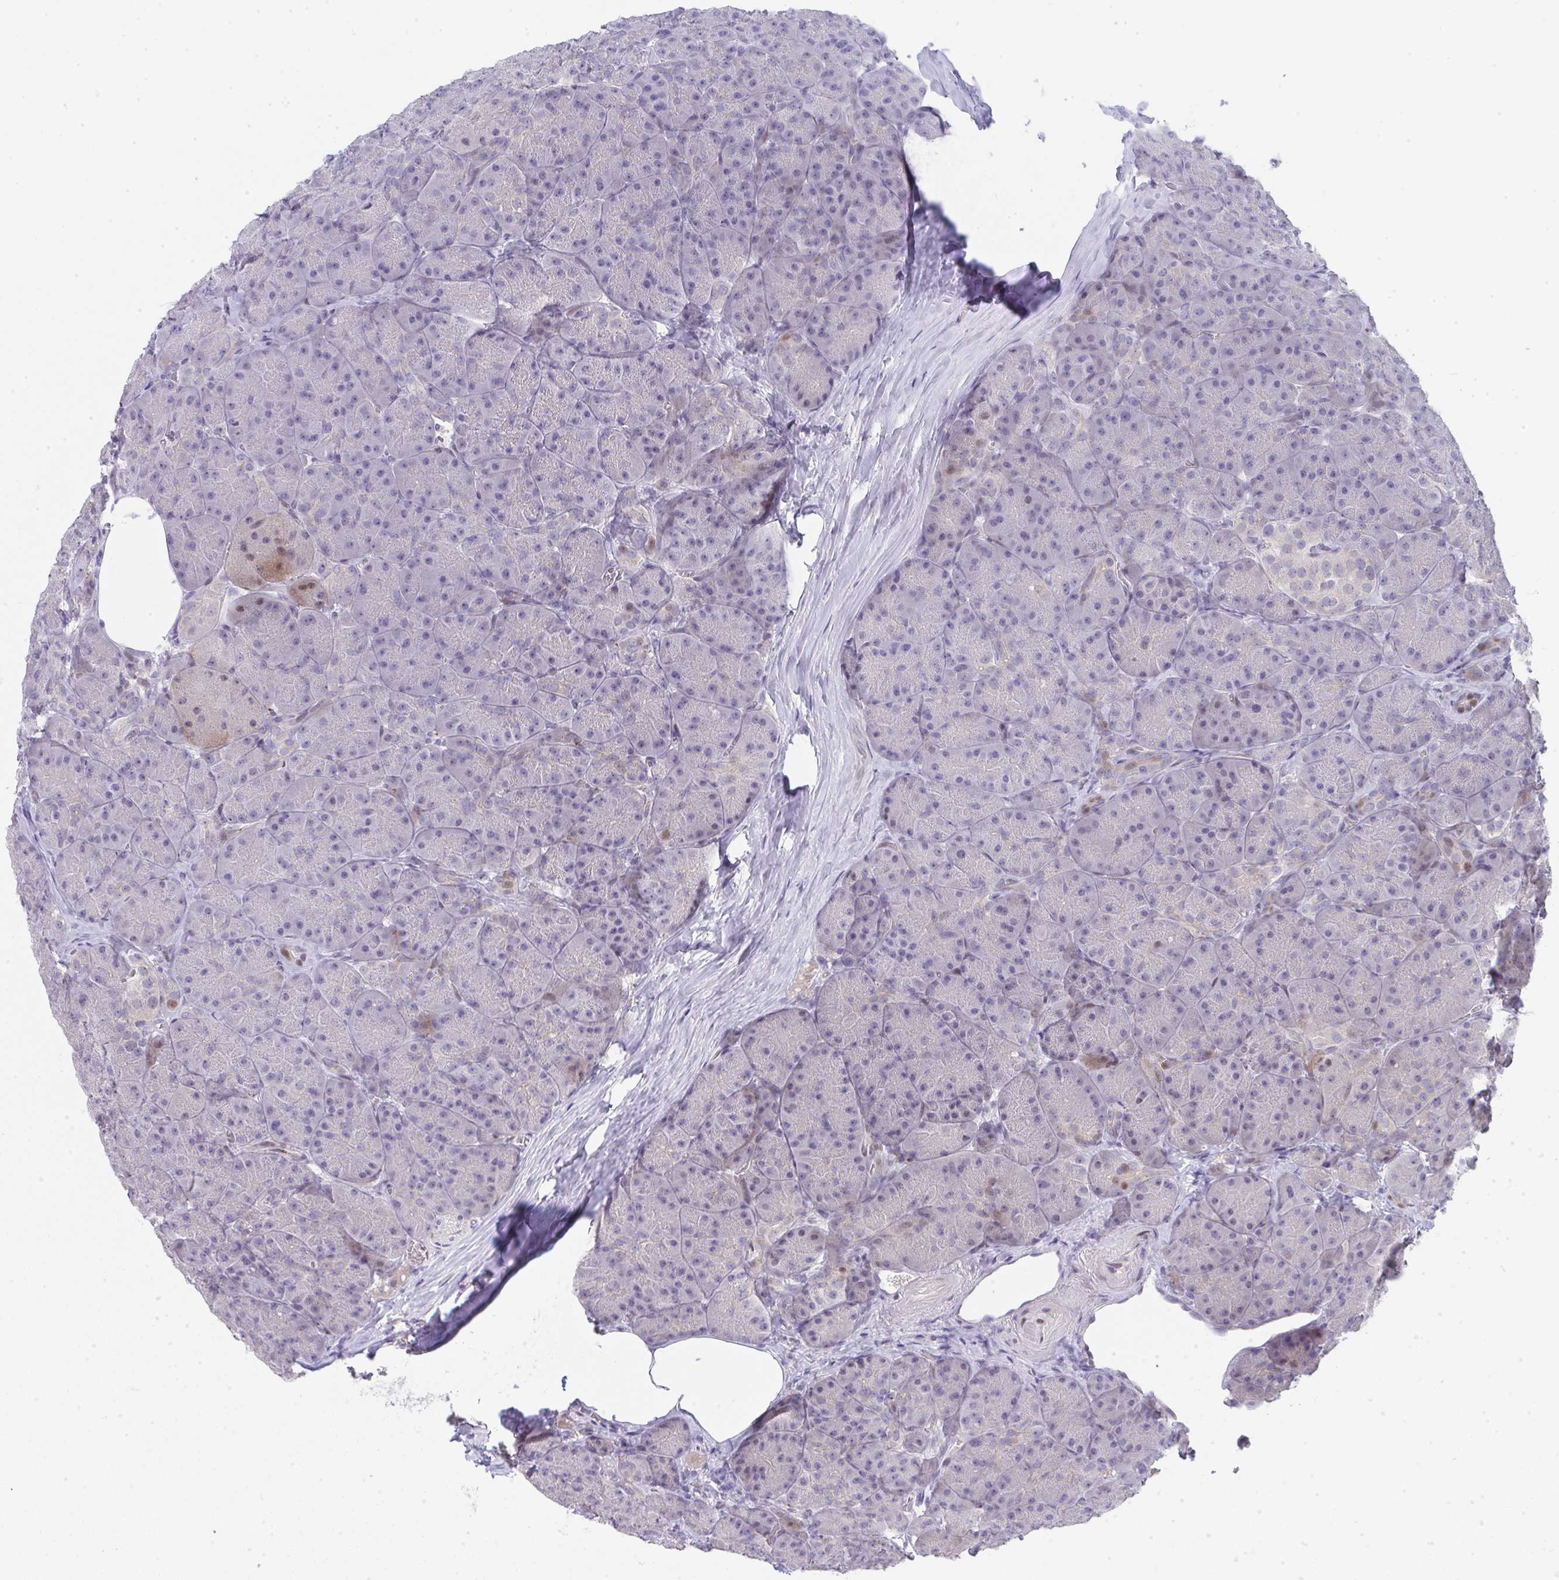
{"staining": {"intensity": "moderate", "quantity": "<25%", "location": "cytoplasmic/membranous,nuclear"}, "tissue": "pancreas", "cell_type": "Exocrine glandular cells", "image_type": "normal", "snomed": [{"axis": "morphology", "description": "Normal tissue, NOS"}, {"axis": "topography", "description": "Pancreas"}], "caption": "Protein expression analysis of benign pancreas demonstrates moderate cytoplasmic/membranous,nuclear staining in approximately <25% of exocrine glandular cells.", "gene": "GALNT16", "patient": {"sex": "male", "age": 57}}